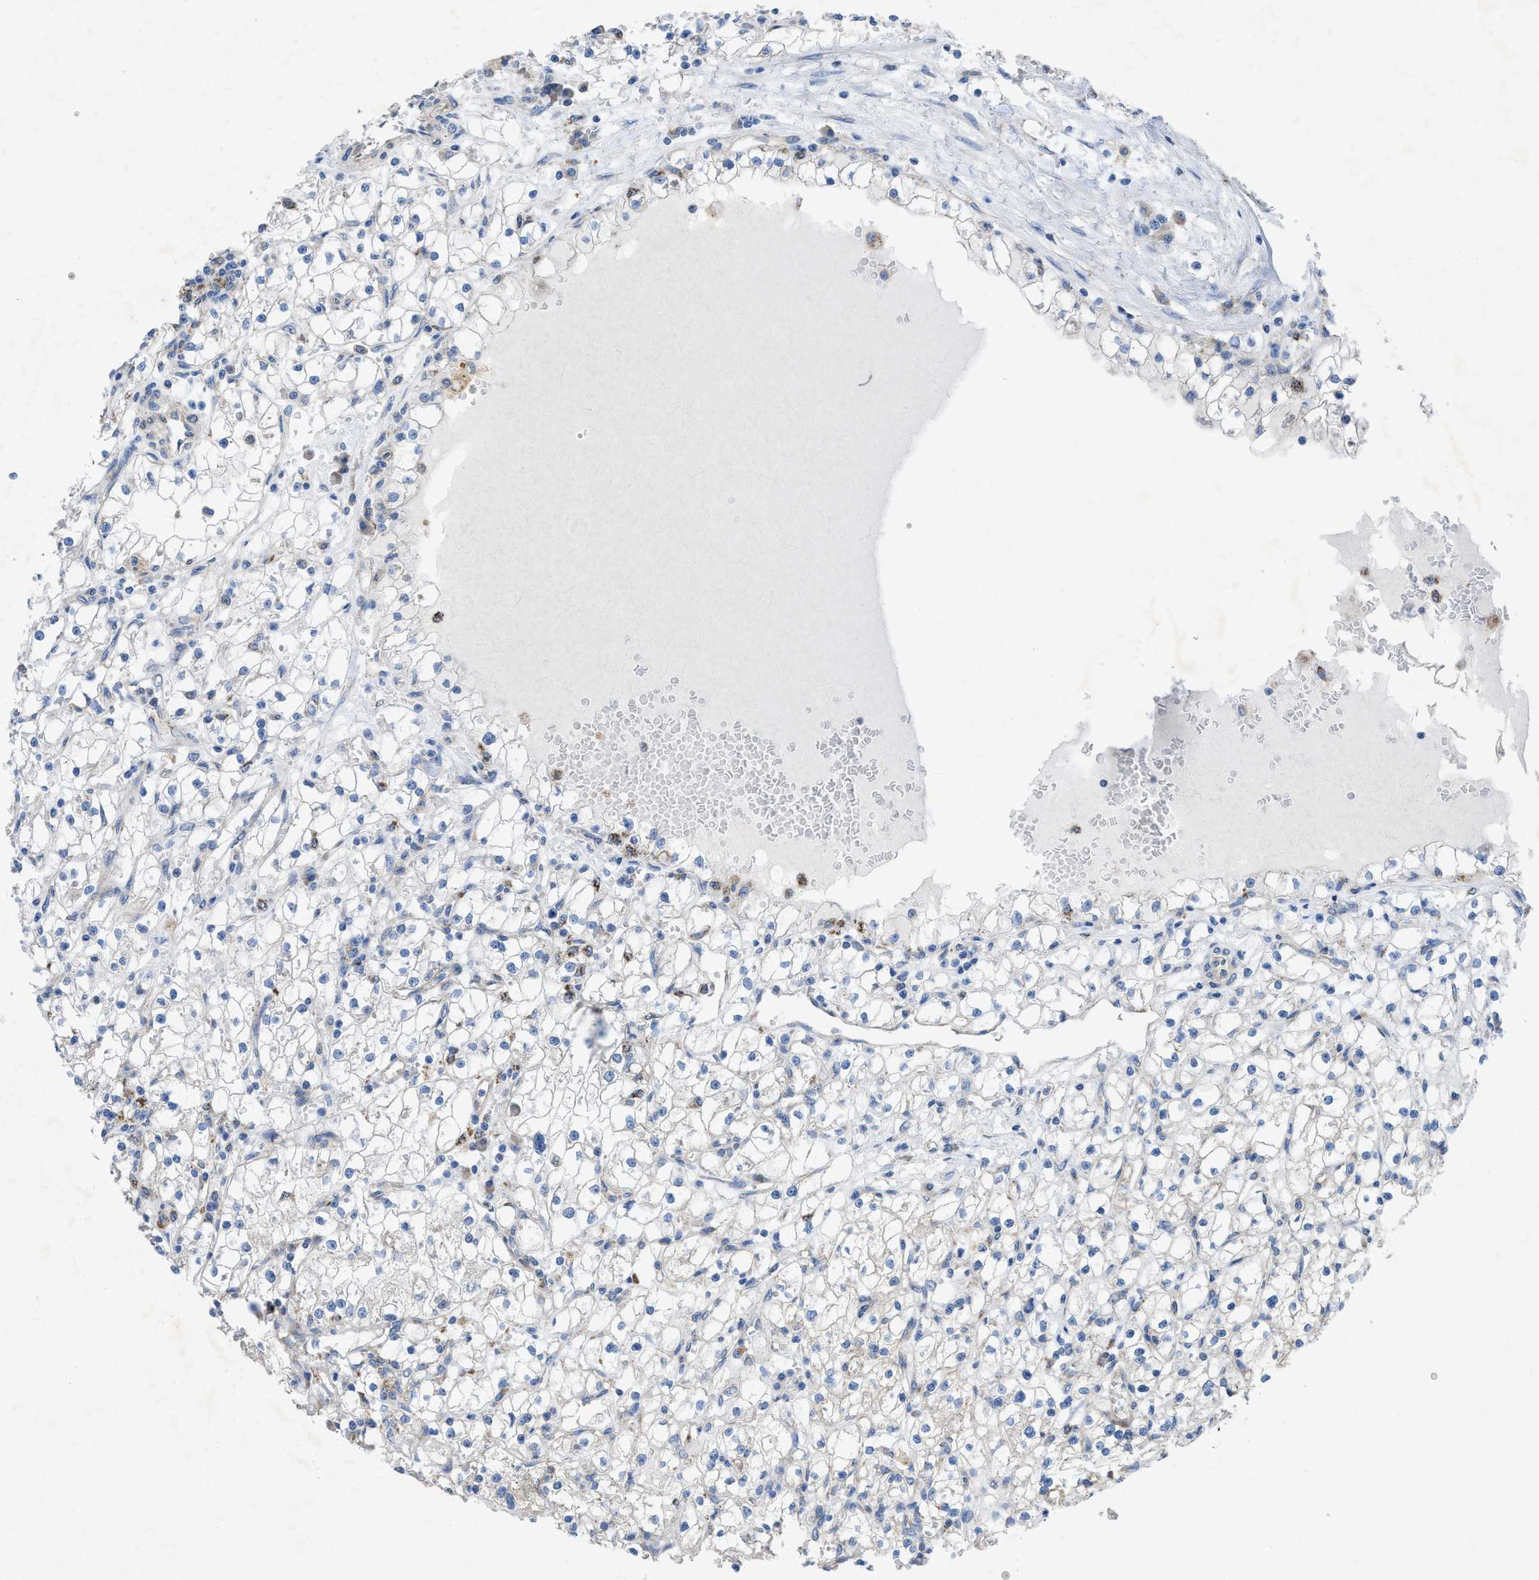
{"staining": {"intensity": "negative", "quantity": "none", "location": "none"}, "tissue": "renal cancer", "cell_type": "Tumor cells", "image_type": "cancer", "snomed": [{"axis": "morphology", "description": "Adenocarcinoma, NOS"}, {"axis": "topography", "description": "Kidney"}], "caption": "Tumor cells are negative for brown protein staining in adenocarcinoma (renal).", "gene": "DOLPP1", "patient": {"sex": "male", "age": 56}}